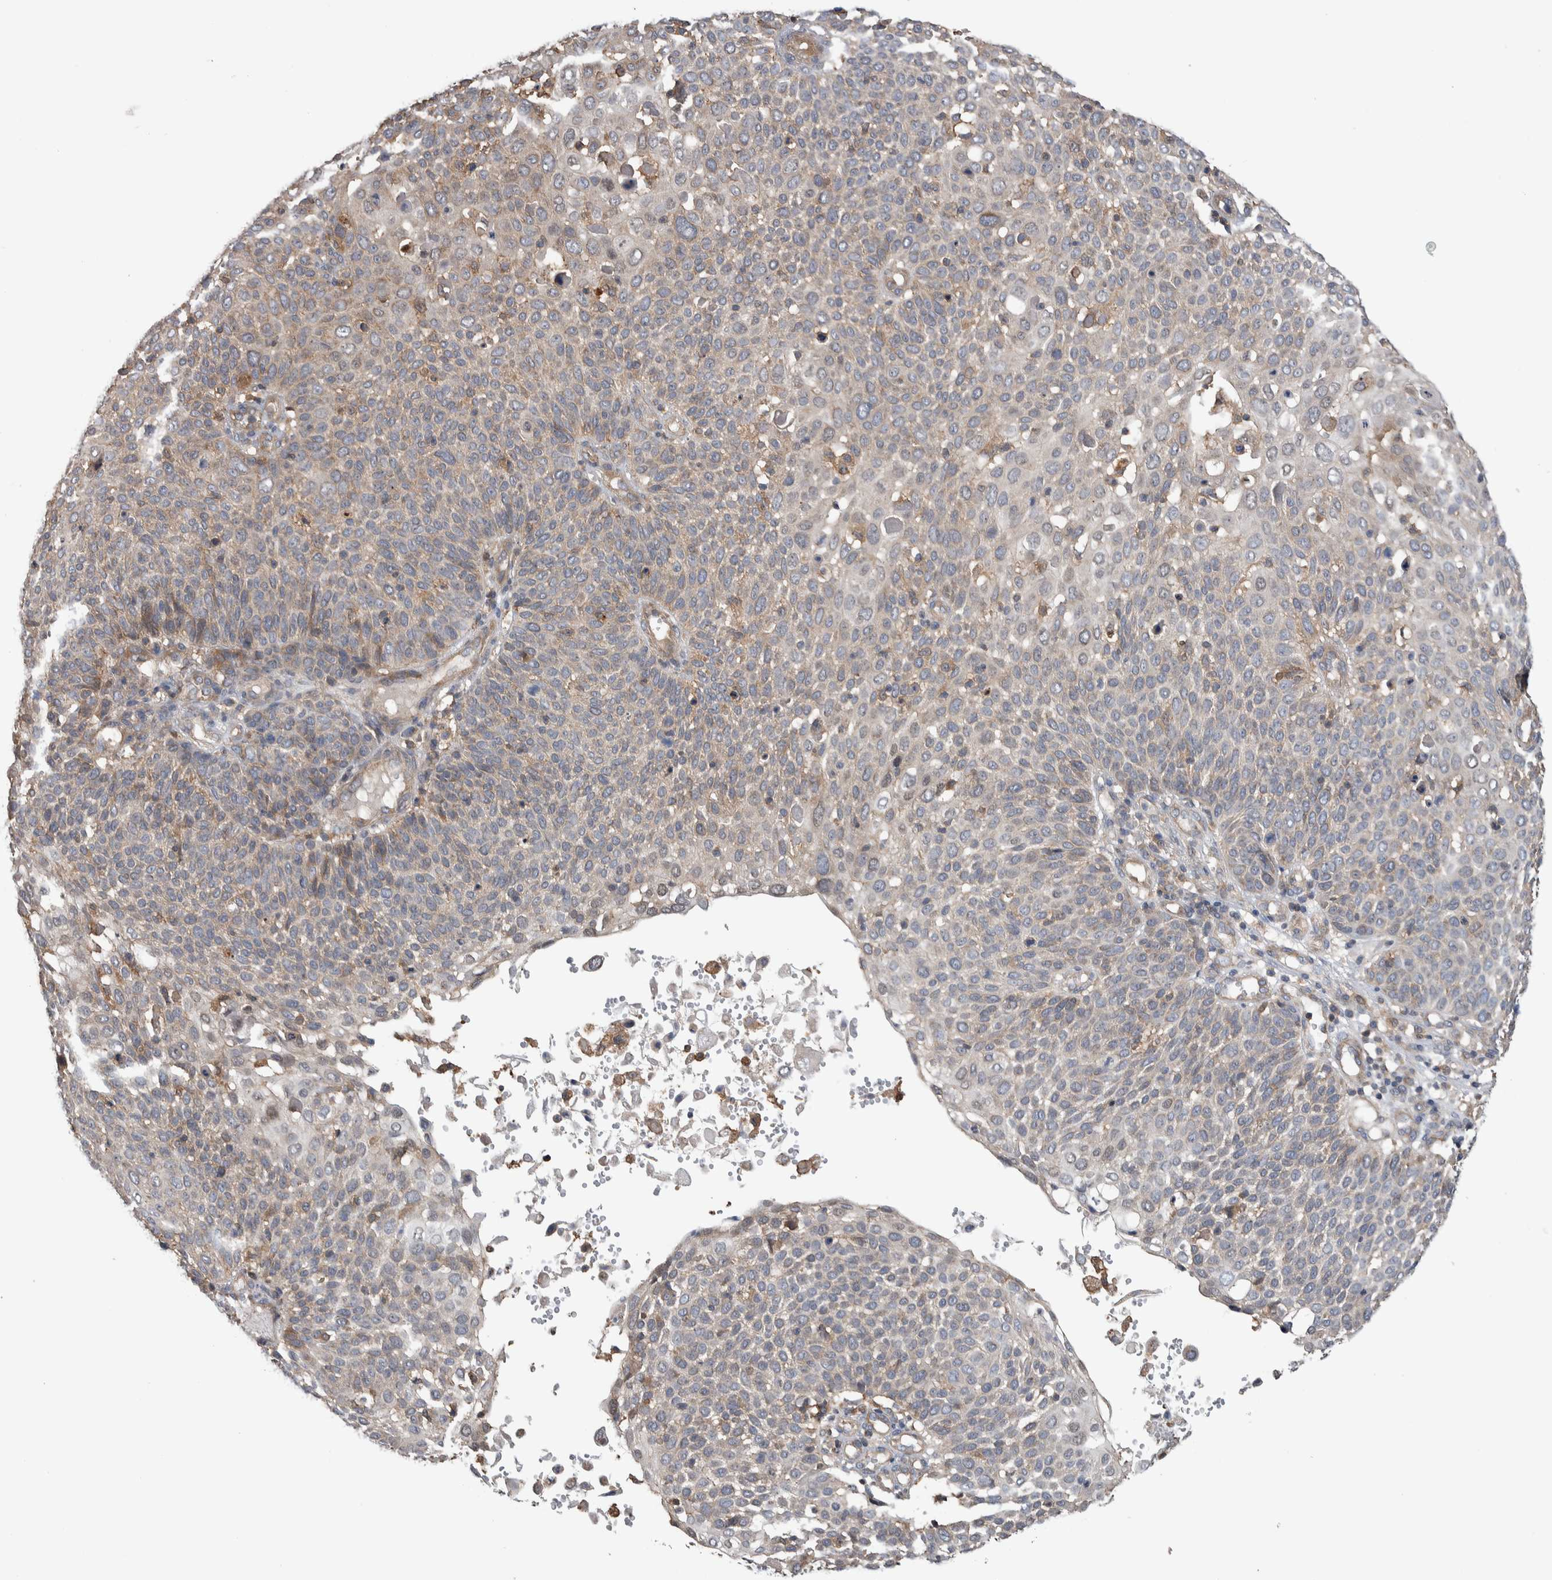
{"staining": {"intensity": "weak", "quantity": "<25%", "location": "cytoplasmic/membranous"}, "tissue": "cervical cancer", "cell_type": "Tumor cells", "image_type": "cancer", "snomed": [{"axis": "morphology", "description": "Squamous cell carcinoma, NOS"}, {"axis": "topography", "description": "Cervix"}], "caption": "DAB (3,3'-diaminobenzidine) immunohistochemical staining of human squamous cell carcinoma (cervical) exhibits no significant expression in tumor cells.", "gene": "SDCBP", "patient": {"sex": "female", "age": 74}}